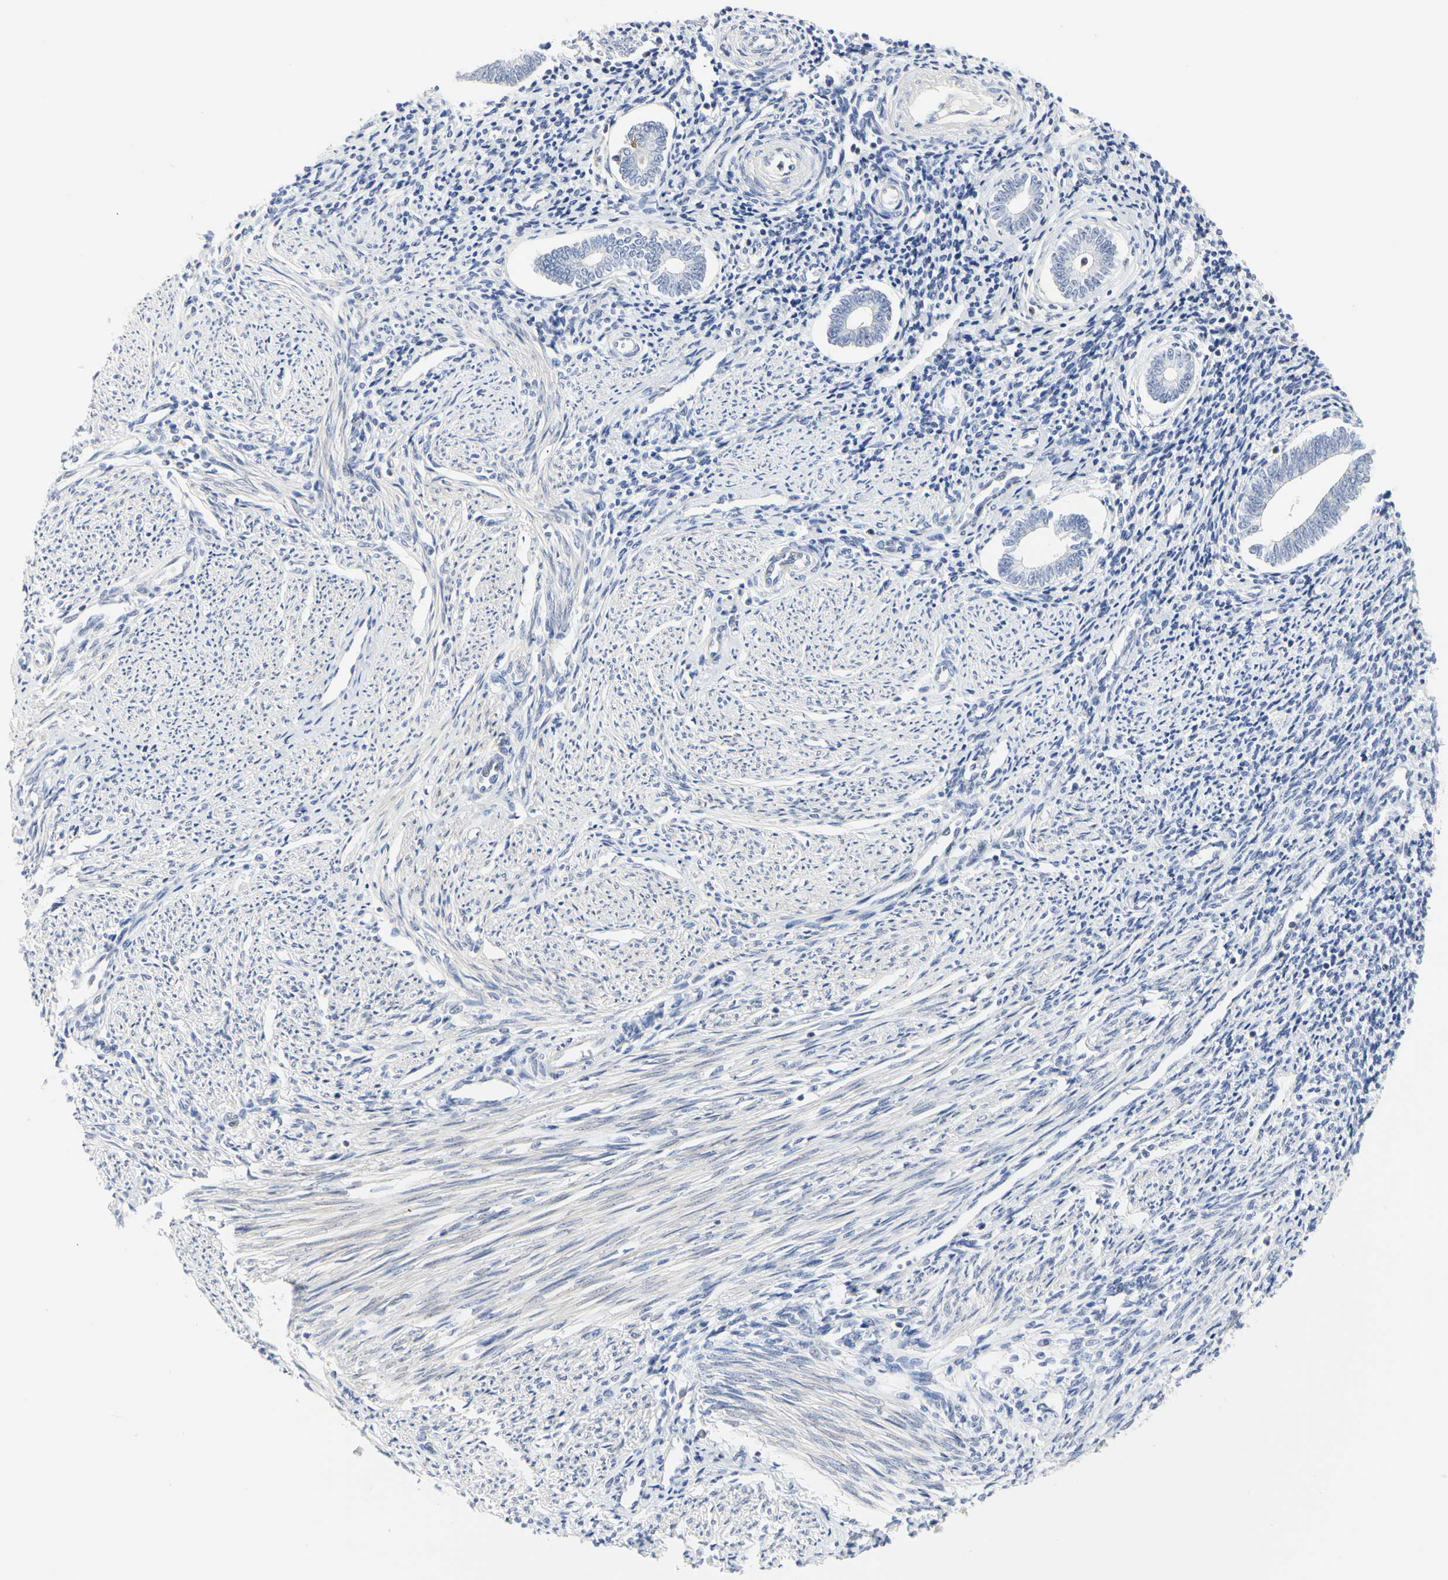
{"staining": {"intensity": "negative", "quantity": "none", "location": "none"}, "tissue": "endometrium", "cell_type": "Cells in endometrial stroma", "image_type": "normal", "snomed": [{"axis": "morphology", "description": "Normal tissue, NOS"}, {"axis": "topography", "description": "Endometrium"}], "caption": "This is a image of immunohistochemistry staining of unremarkable endometrium, which shows no staining in cells in endometrial stroma. (DAB IHC, high magnification).", "gene": "SHANK2", "patient": {"sex": "female", "age": 52}}